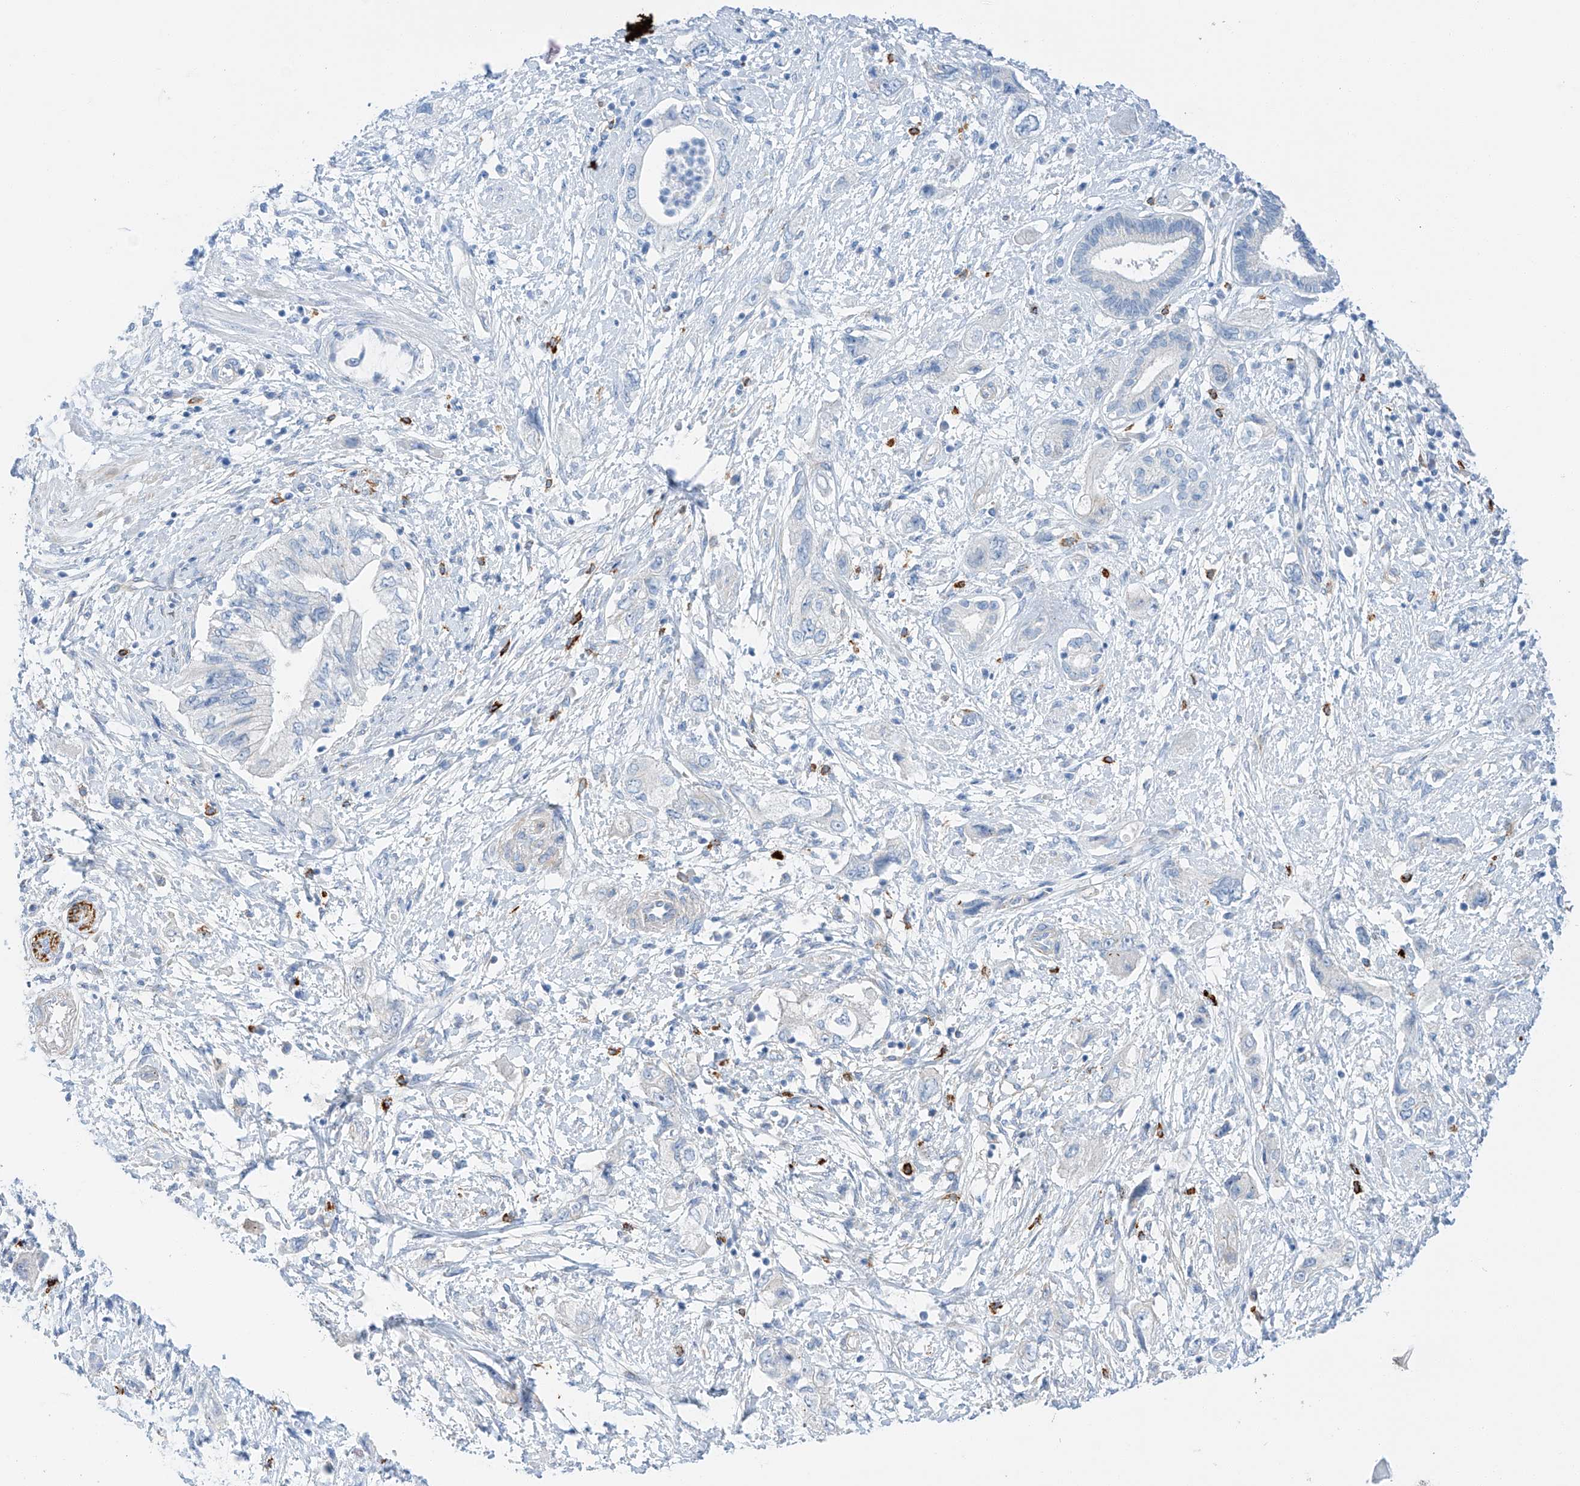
{"staining": {"intensity": "moderate", "quantity": "<25%", "location": "cytoplasmic/membranous"}, "tissue": "pancreatic cancer", "cell_type": "Tumor cells", "image_type": "cancer", "snomed": [{"axis": "morphology", "description": "Adenocarcinoma, NOS"}, {"axis": "topography", "description": "Pancreas"}], "caption": "Protein expression analysis of pancreatic cancer (adenocarcinoma) reveals moderate cytoplasmic/membranous expression in about <25% of tumor cells.", "gene": "MINDY4", "patient": {"sex": "female", "age": 73}}